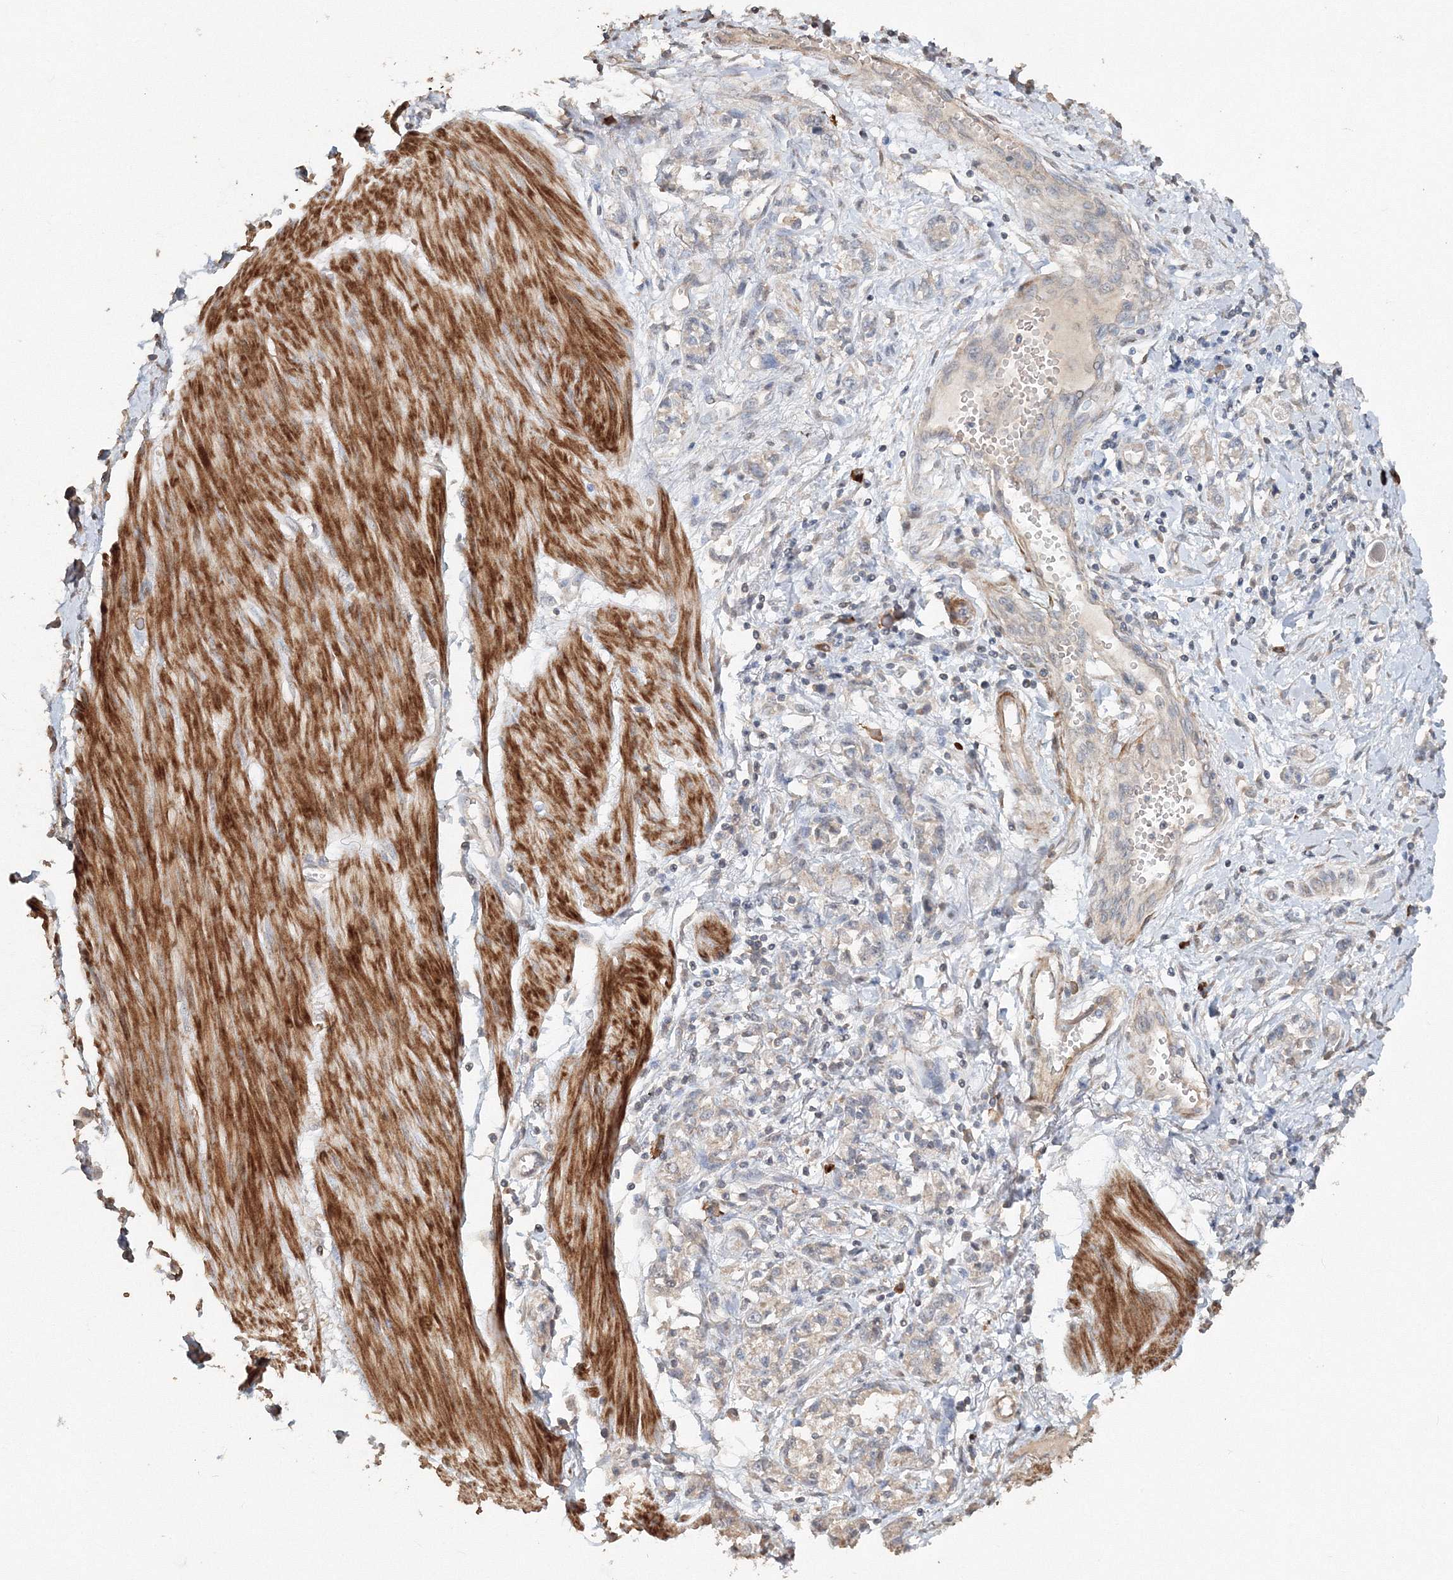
{"staining": {"intensity": "negative", "quantity": "none", "location": "none"}, "tissue": "stomach cancer", "cell_type": "Tumor cells", "image_type": "cancer", "snomed": [{"axis": "morphology", "description": "Adenocarcinoma, NOS"}, {"axis": "topography", "description": "Stomach"}], "caption": "High magnification brightfield microscopy of adenocarcinoma (stomach) stained with DAB (brown) and counterstained with hematoxylin (blue): tumor cells show no significant expression.", "gene": "NALF2", "patient": {"sex": "female", "age": 76}}